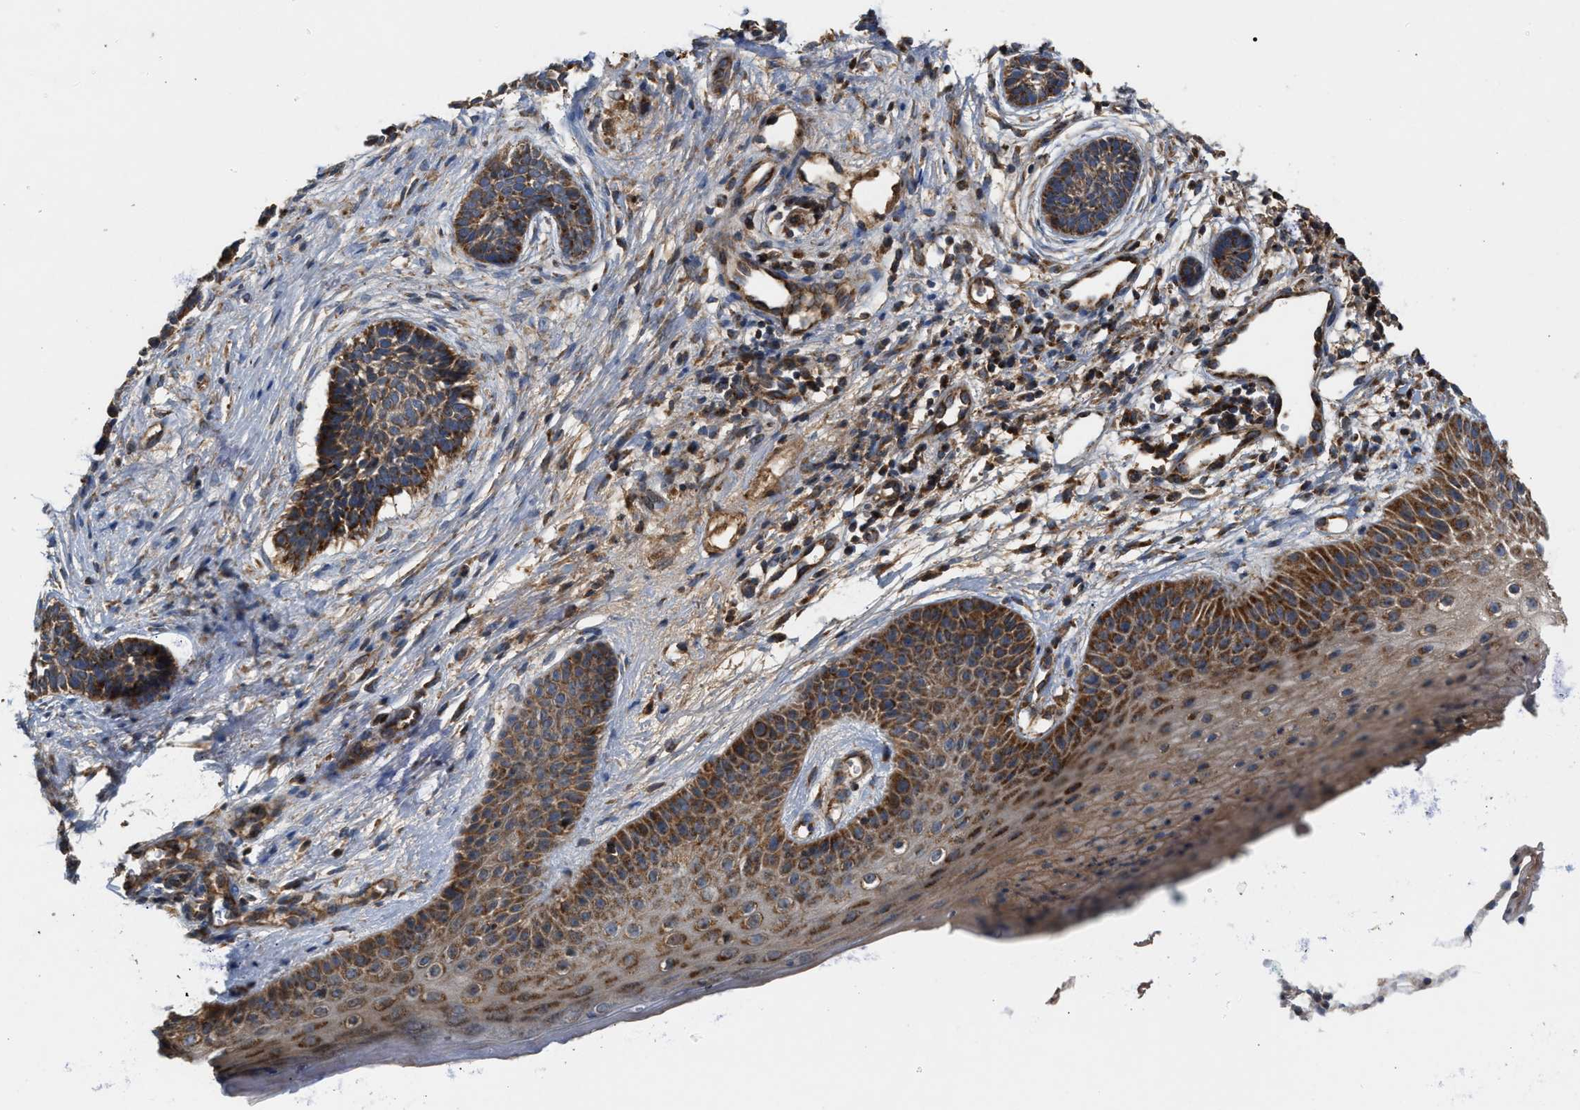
{"staining": {"intensity": "moderate", "quantity": ">75%", "location": "cytoplasmic/membranous"}, "tissue": "skin cancer", "cell_type": "Tumor cells", "image_type": "cancer", "snomed": [{"axis": "morphology", "description": "Normal tissue, NOS"}, {"axis": "morphology", "description": "Basal cell carcinoma"}, {"axis": "topography", "description": "Skin"}], "caption": "A micrograph of human skin cancer stained for a protein reveals moderate cytoplasmic/membranous brown staining in tumor cells.", "gene": "TACO1", "patient": {"sex": "male", "age": 63}}